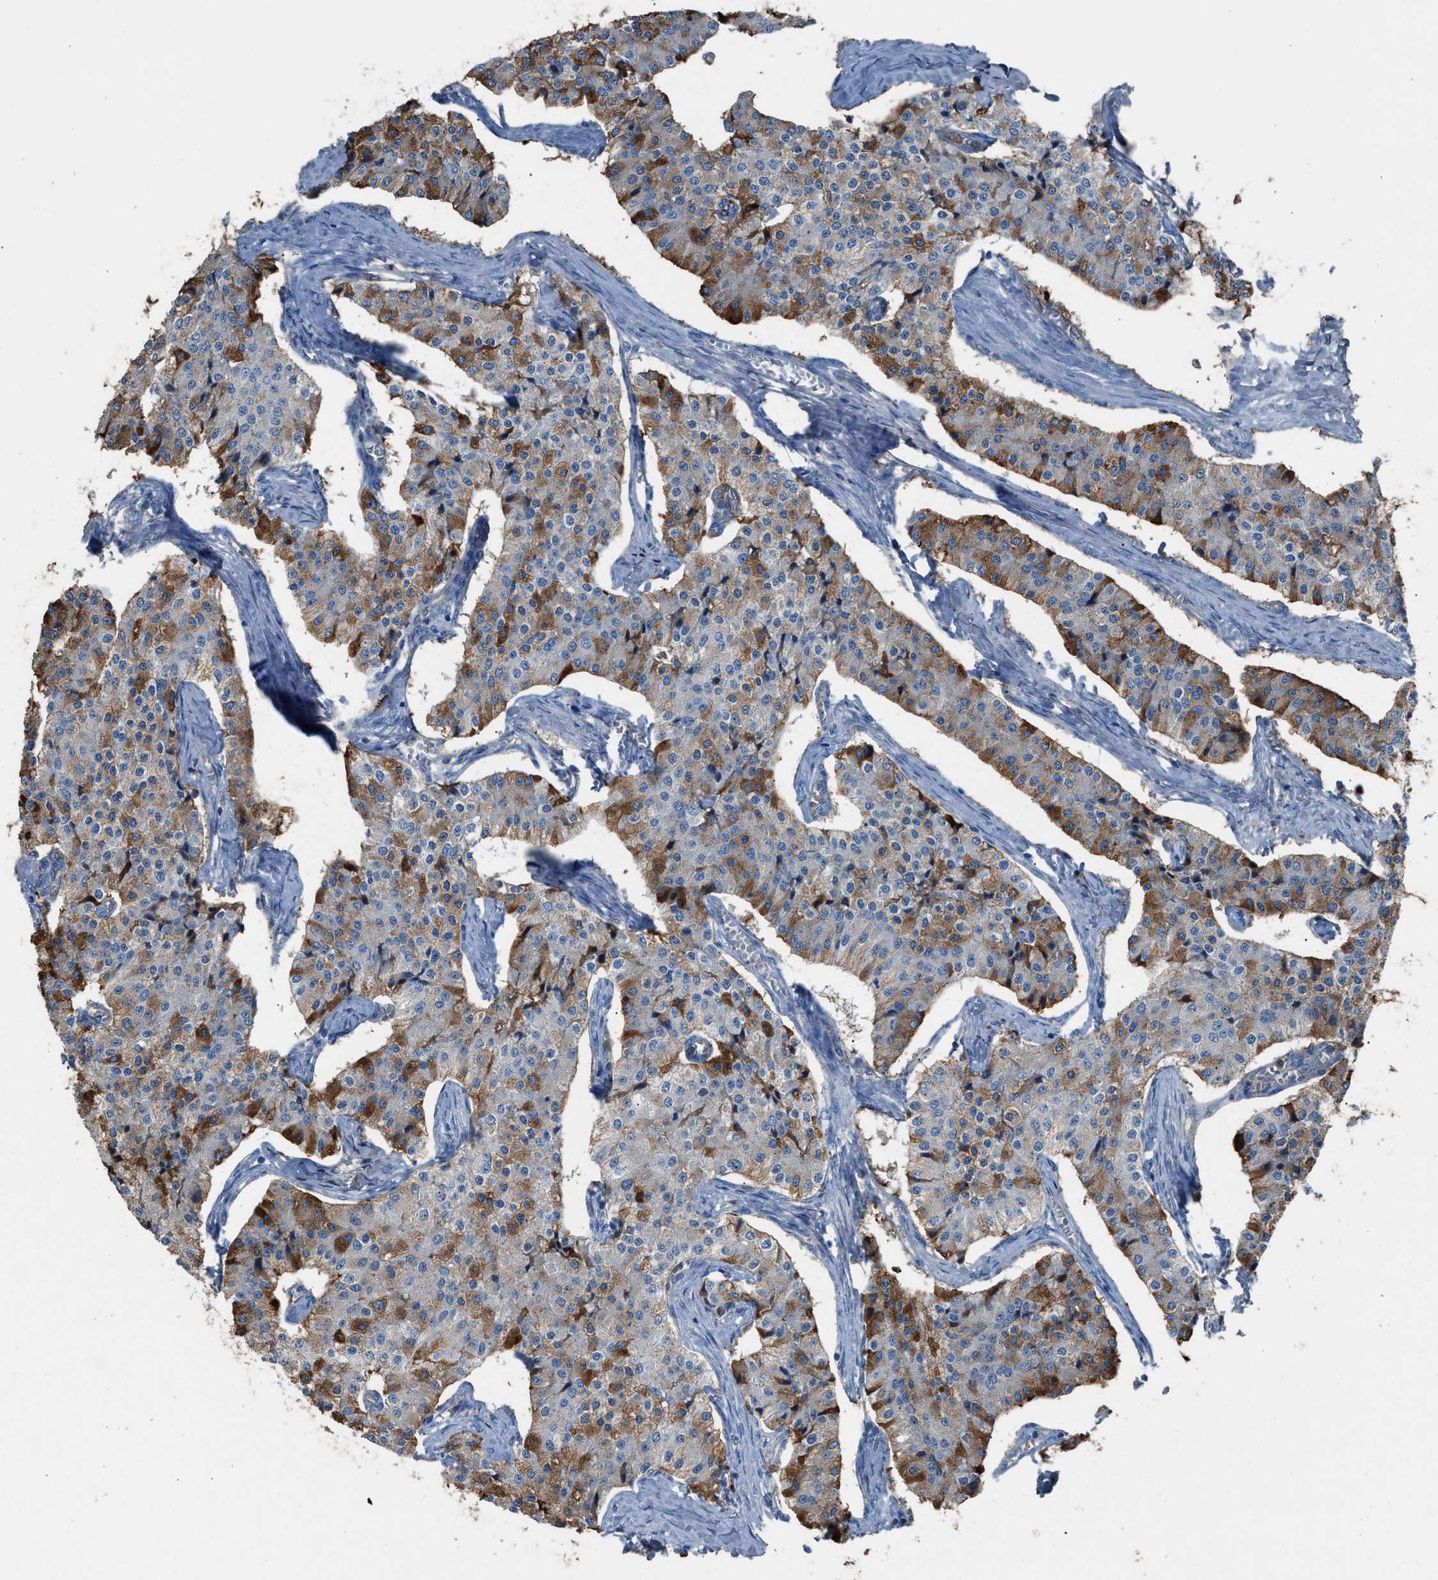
{"staining": {"intensity": "moderate", "quantity": "25%-75%", "location": "cytoplasmic/membranous"}, "tissue": "carcinoid", "cell_type": "Tumor cells", "image_type": "cancer", "snomed": [{"axis": "morphology", "description": "Carcinoid, malignant, NOS"}, {"axis": "topography", "description": "Colon"}], "caption": "There is medium levels of moderate cytoplasmic/membranous expression in tumor cells of carcinoid, as demonstrated by immunohistochemical staining (brown color).", "gene": "DYSF", "patient": {"sex": "female", "age": 52}}